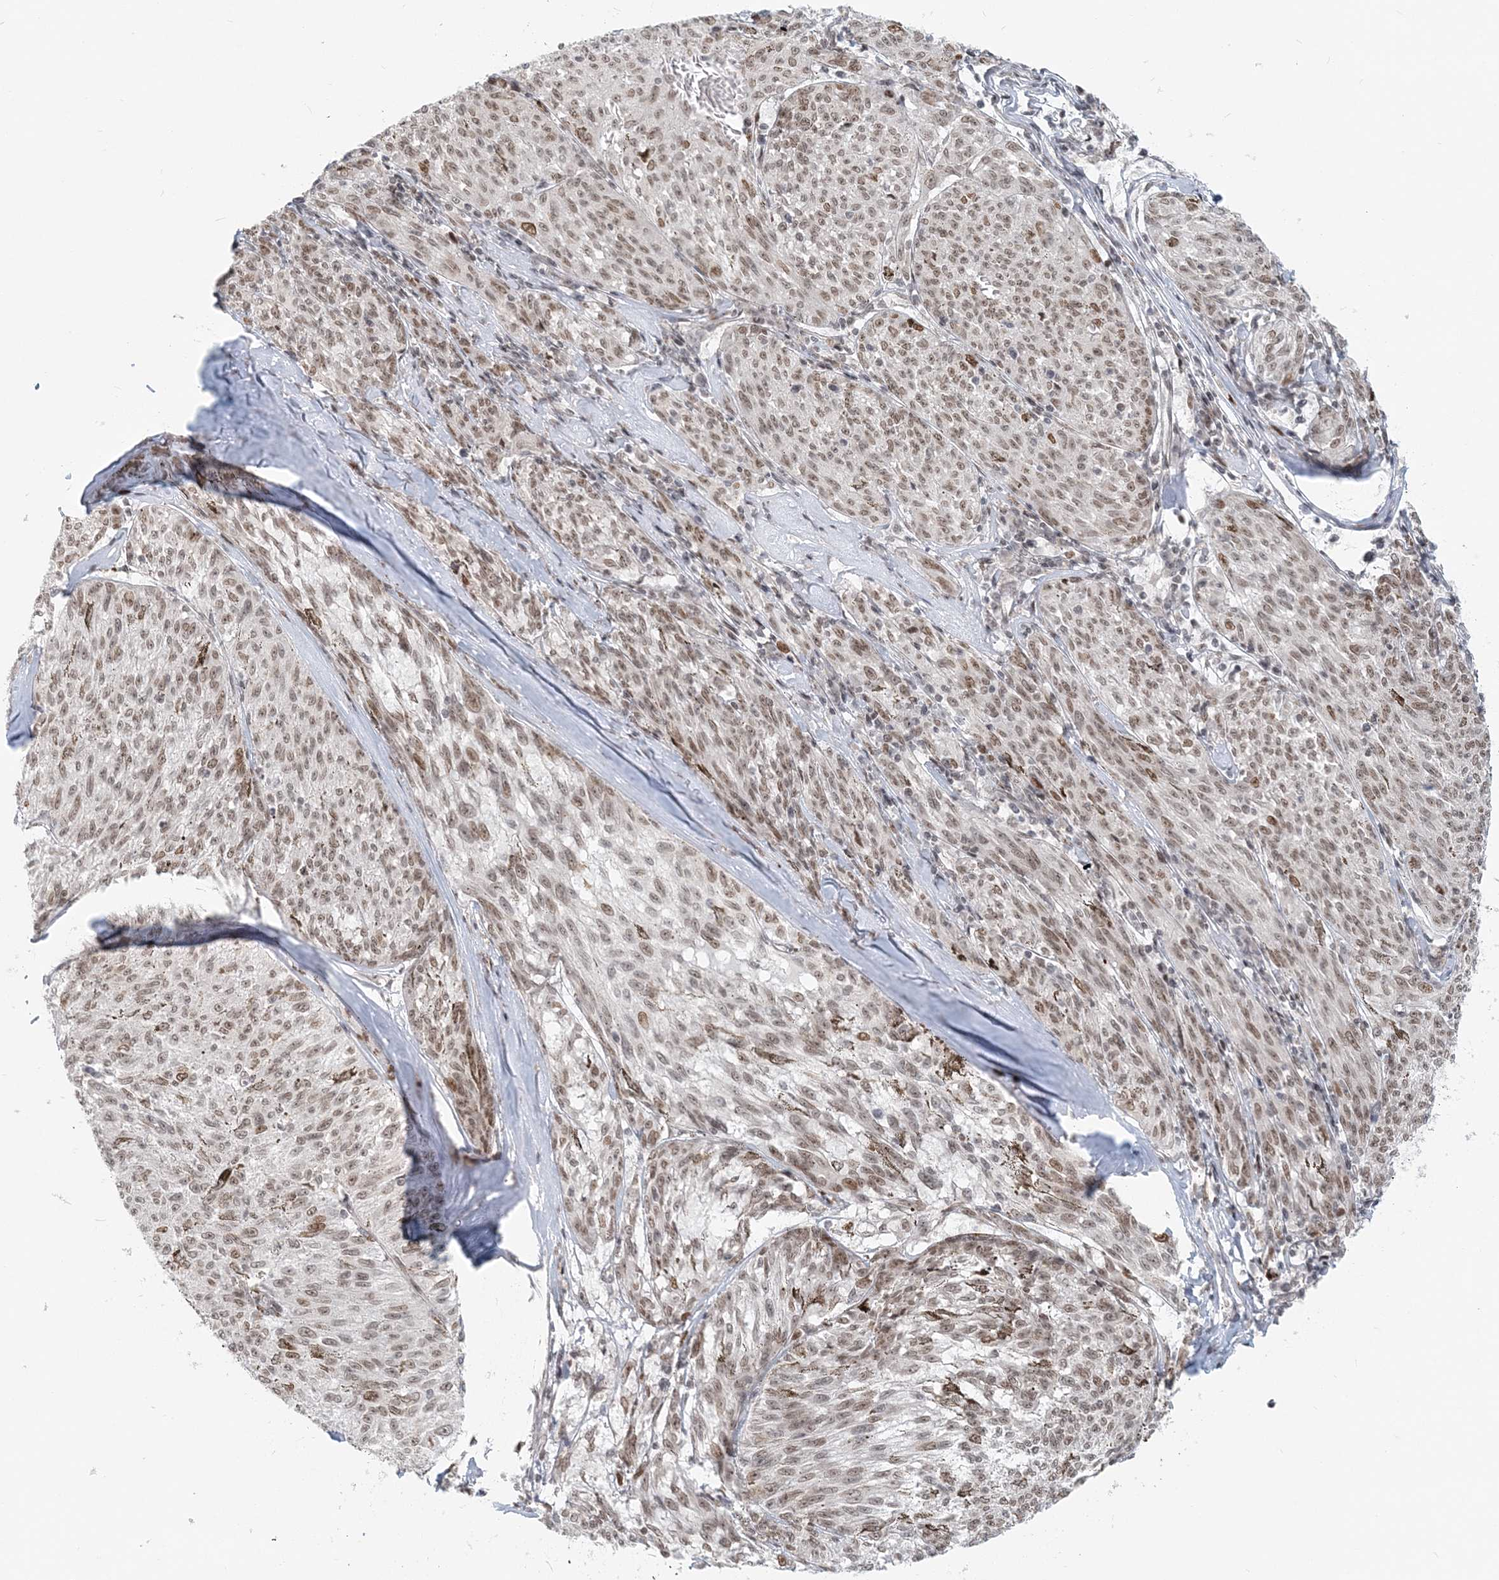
{"staining": {"intensity": "moderate", "quantity": ">75%", "location": "nuclear"}, "tissue": "melanoma", "cell_type": "Tumor cells", "image_type": "cancer", "snomed": [{"axis": "morphology", "description": "Malignant melanoma, NOS"}, {"axis": "topography", "description": "Skin"}], "caption": "Human malignant melanoma stained for a protein (brown) exhibits moderate nuclear positive staining in about >75% of tumor cells.", "gene": "BAZ1B", "patient": {"sex": "female", "age": 72}}